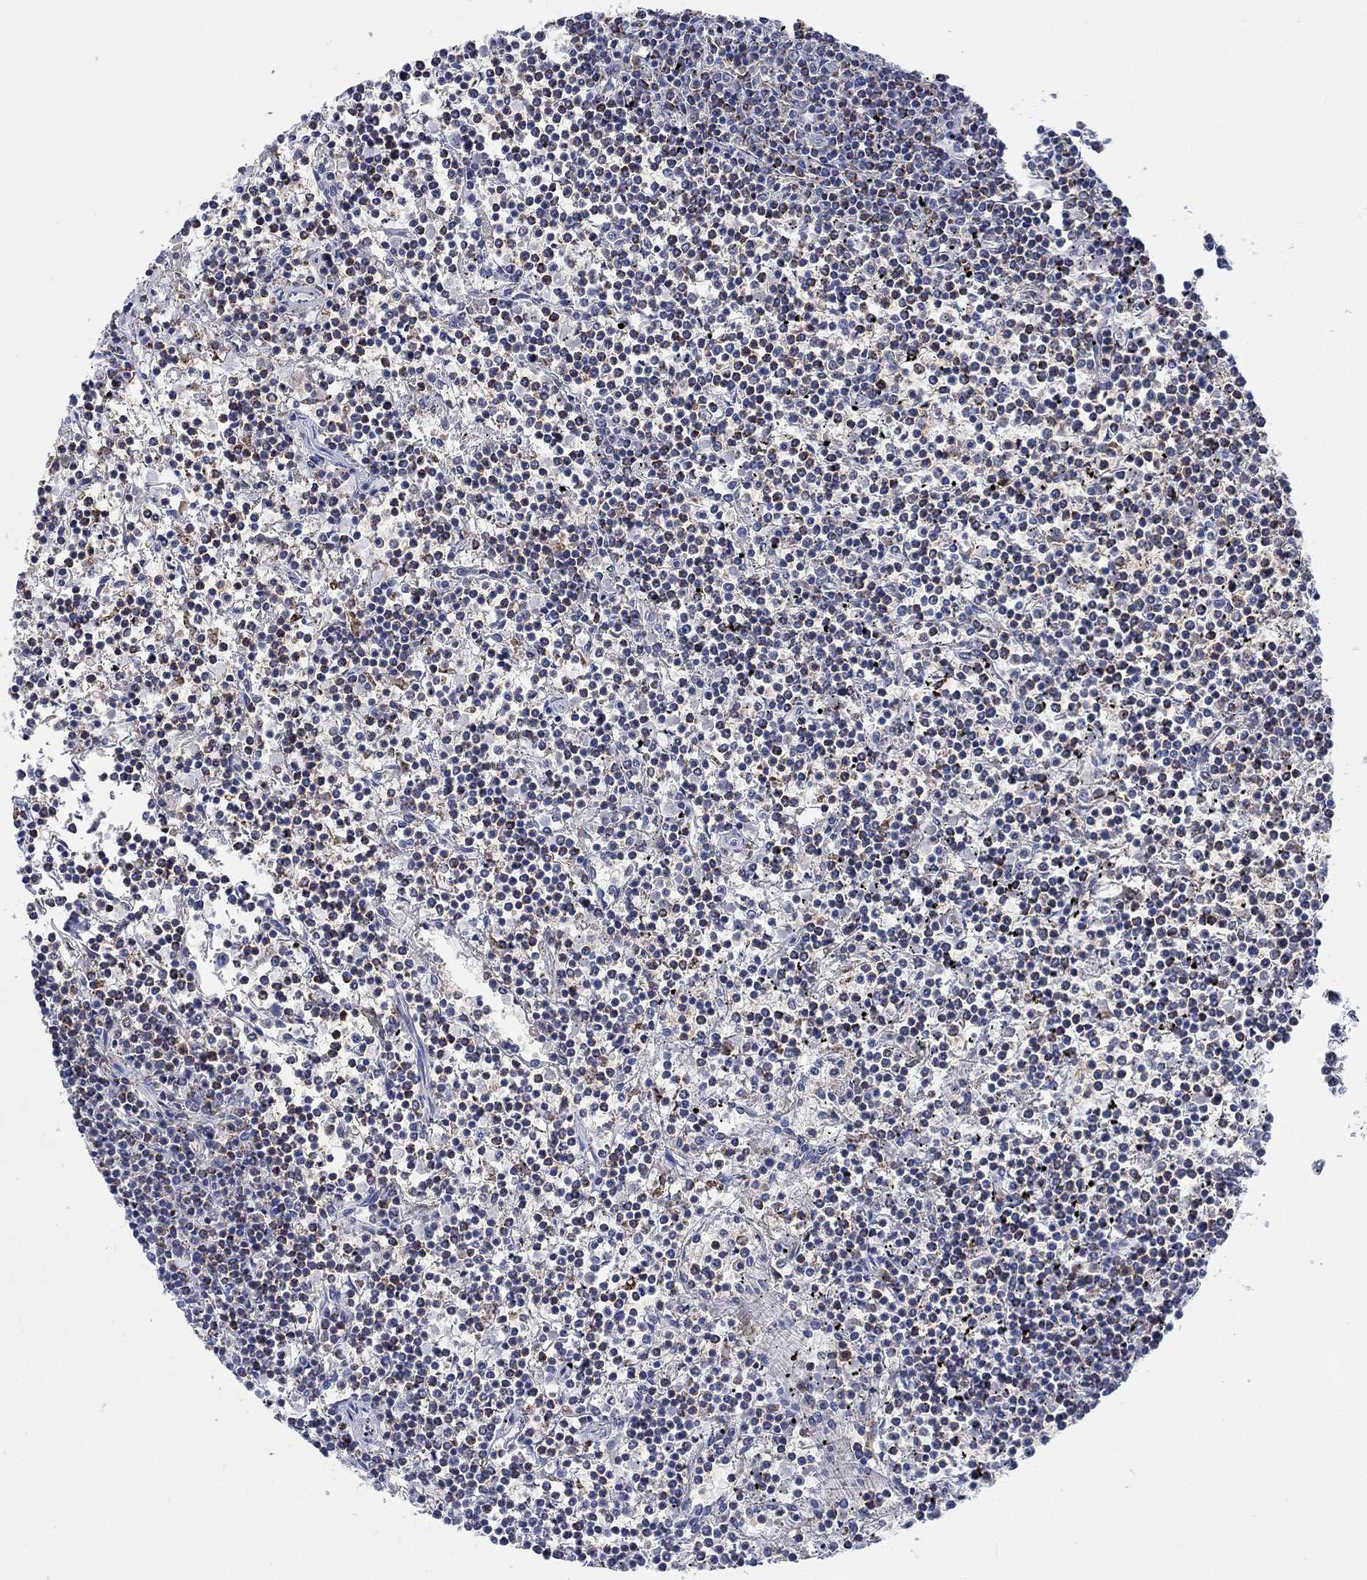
{"staining": {"intensity": "negative", "quantity": "none", "location": "none"}, "tissue": "lymphoma", "cell_type": "Tumor cells", "image_type": "cancer", "snomed": [{"axis": "morphology", "description": "Malignant lymphoma, non-Hodgkin's type, Low grade"}, {"axis": "topography", "description": "Spleen"}], "caption": "Immunohistochemistry image of human lymphoma stained for a protein (brown), which displays no positivity in tumor cells. Nuclei are stained in blue.", "gene": "MPP1", "patient": {"sex": "female", "age": 19}}